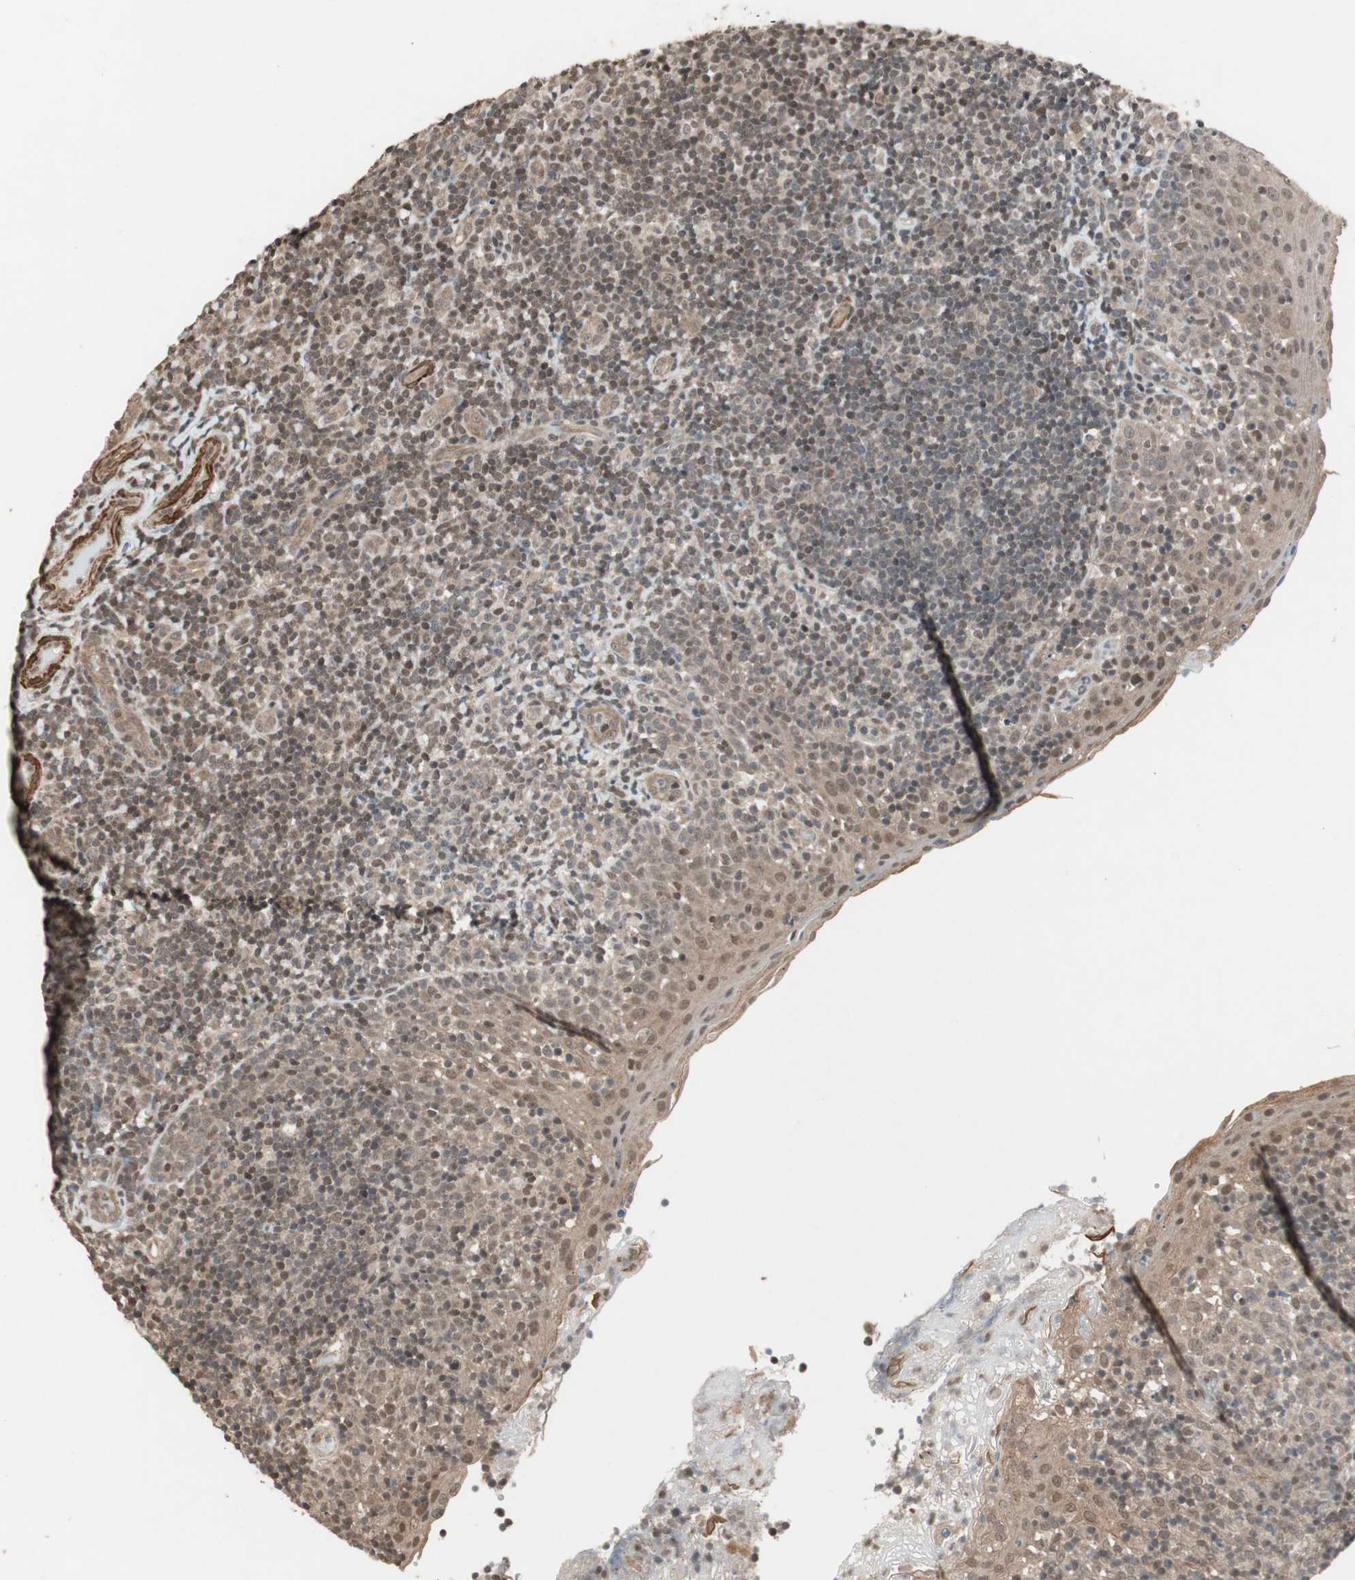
{"staining": {"intensity": "weak", "quantity": ">75%", "location": "nuclear"}, "tissue": "tonsil", "cell_type": "Germinal center cells", "image_type": "normal", "snomed": [{"axis": "morphology", "description": "Normal tissue, NOS"}, {"axis": "topography", "description": "Tonsil"}], "caption": "Immunohistochemical staining of normal human tonsil shows low levels of weak nuclear positivity in approximately >75% of germinal center cells.", "gene": "DRAP1", "patient": {"sex": "female", "age": 40}}